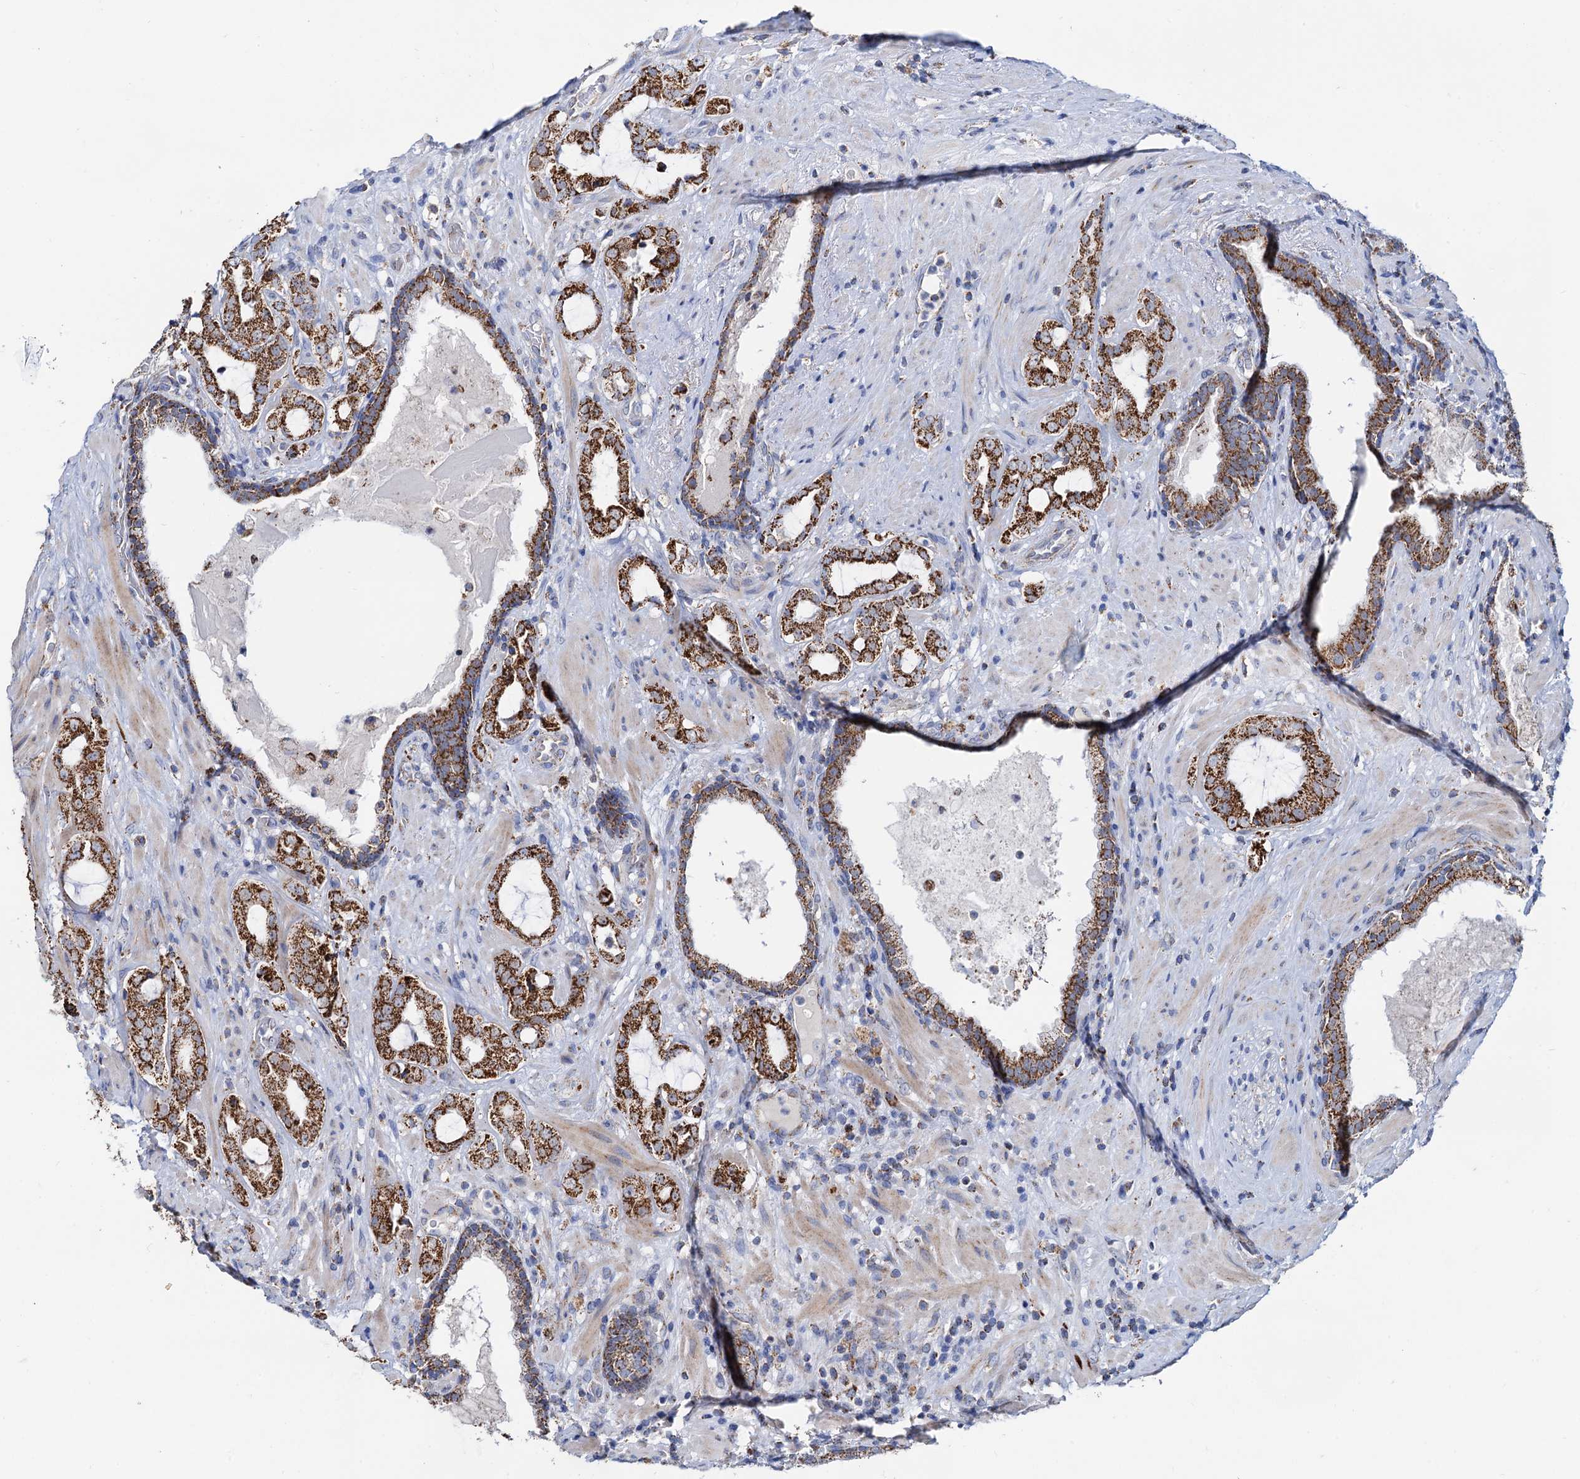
{"staining": {"intensity": "strong", "quantity": ">75%", "location": "cytoplasmic/membranous"}, "tissue": "prostate cancer", "cell_type": "Tumor cells", "image_type": "cancer", "snomed": [{"axis": "morphology", "description": "Adenocarcinoma, High grade"}, {"axis": "topography", "description": "Prostate"}], "caption": "Strong cytoplasmic/membranous expression for a protein is identified in about >75% of tumor cells of prostate adenocarcinoma (high-grade) using immunohistochemistry.", "gene": "C2CD3", "patient": {"sex": "male", "age": 64}}